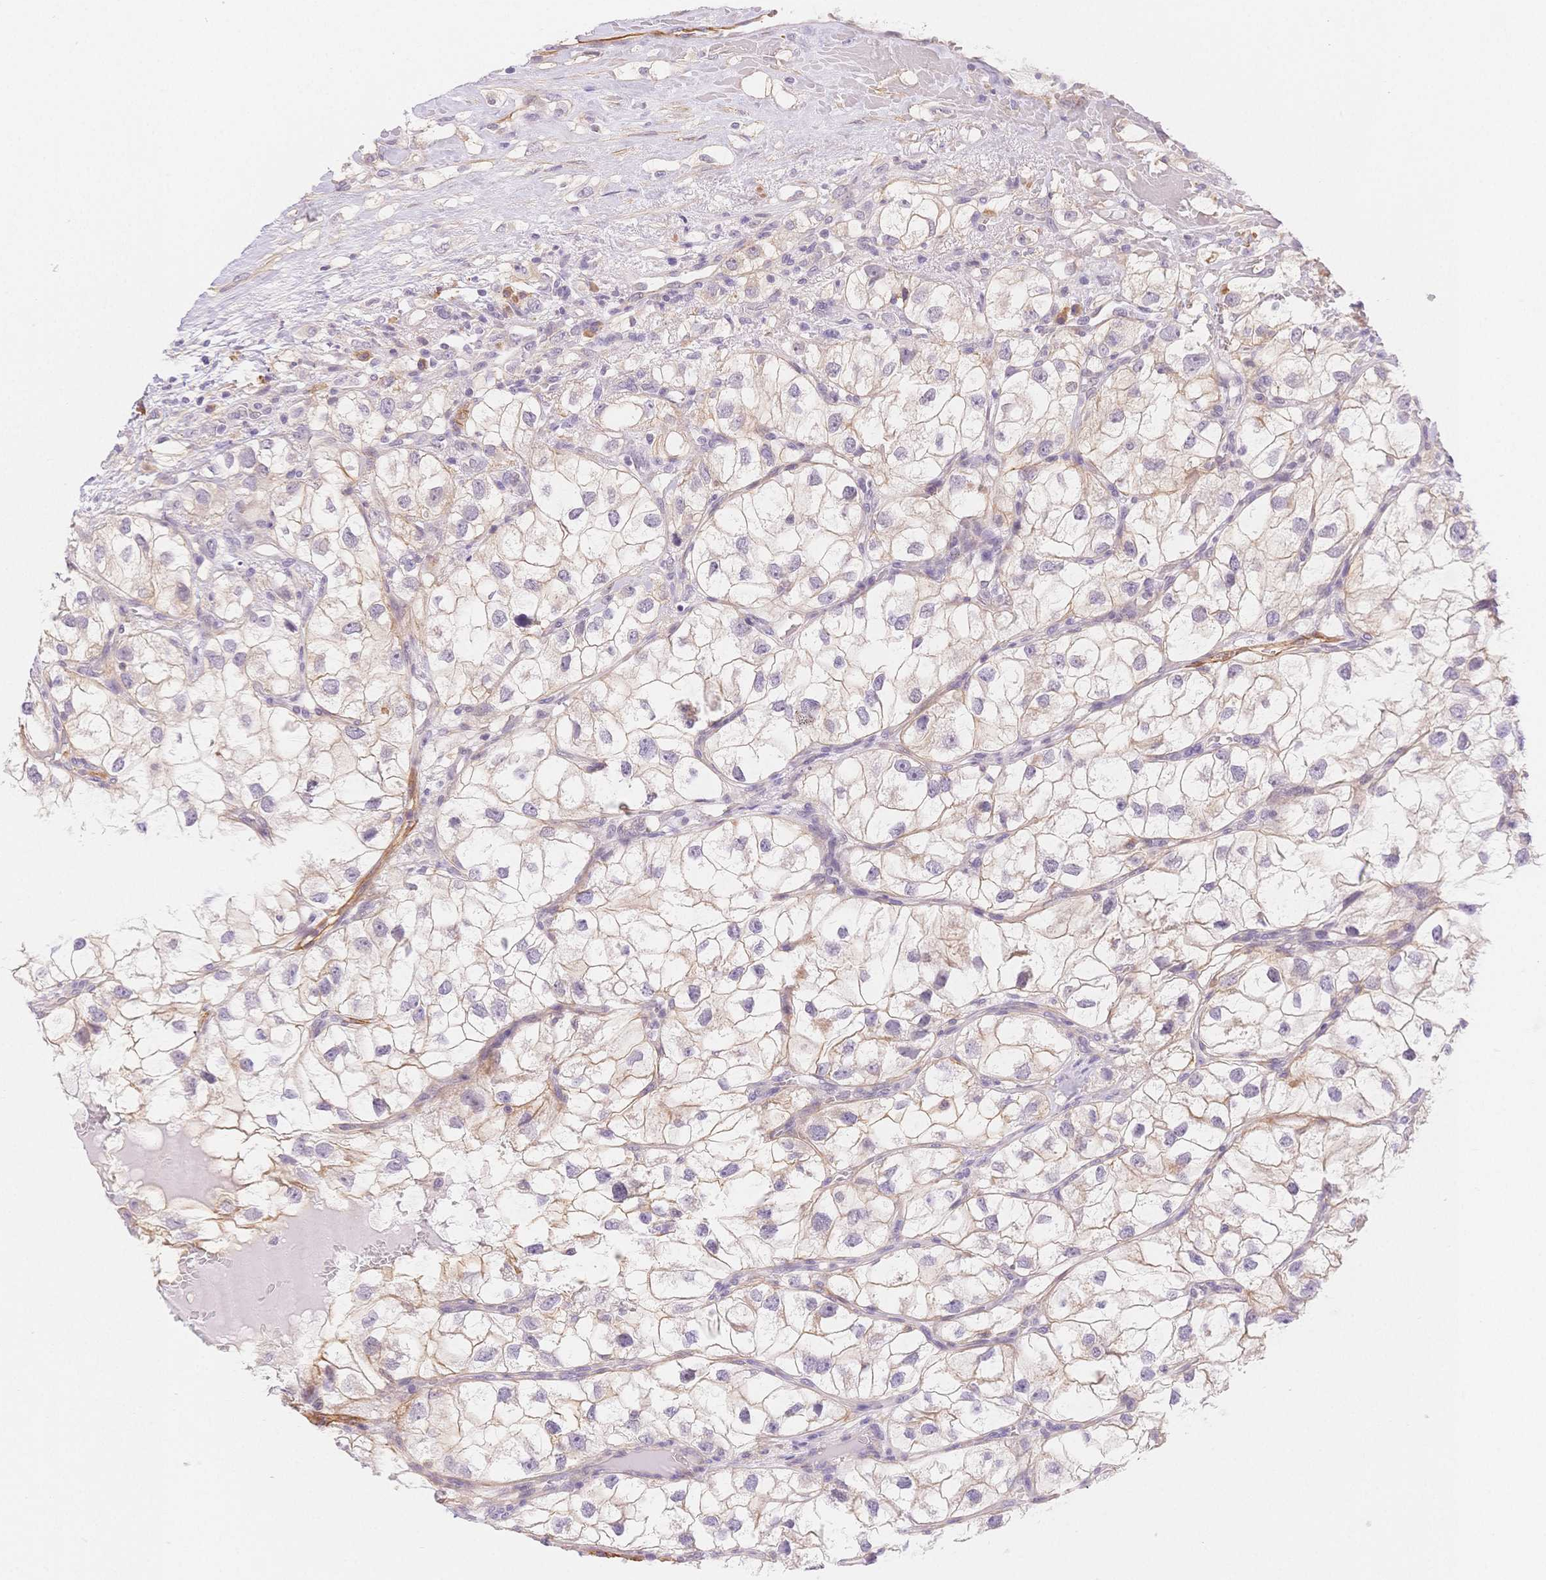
{"staining": {"intensity": "weak", "quantity": "<25%", "location": "cytoplasmic/membranous"}, "tissue": "renal cancer", "cell_type": "Tumor cells", "image_type": "cancer", "snomed": [{"axis": "morphology", "description": "Adenocarcinoma, NOS"}, {"axis": "topography", "description": "Kidney"}], "caption": "Renal cancer stained for a protein using immunohistochemistry reveals no staining tumor cells.", "gene": "CSN1S1", "patient": {"sex": "male", "age": 59}}